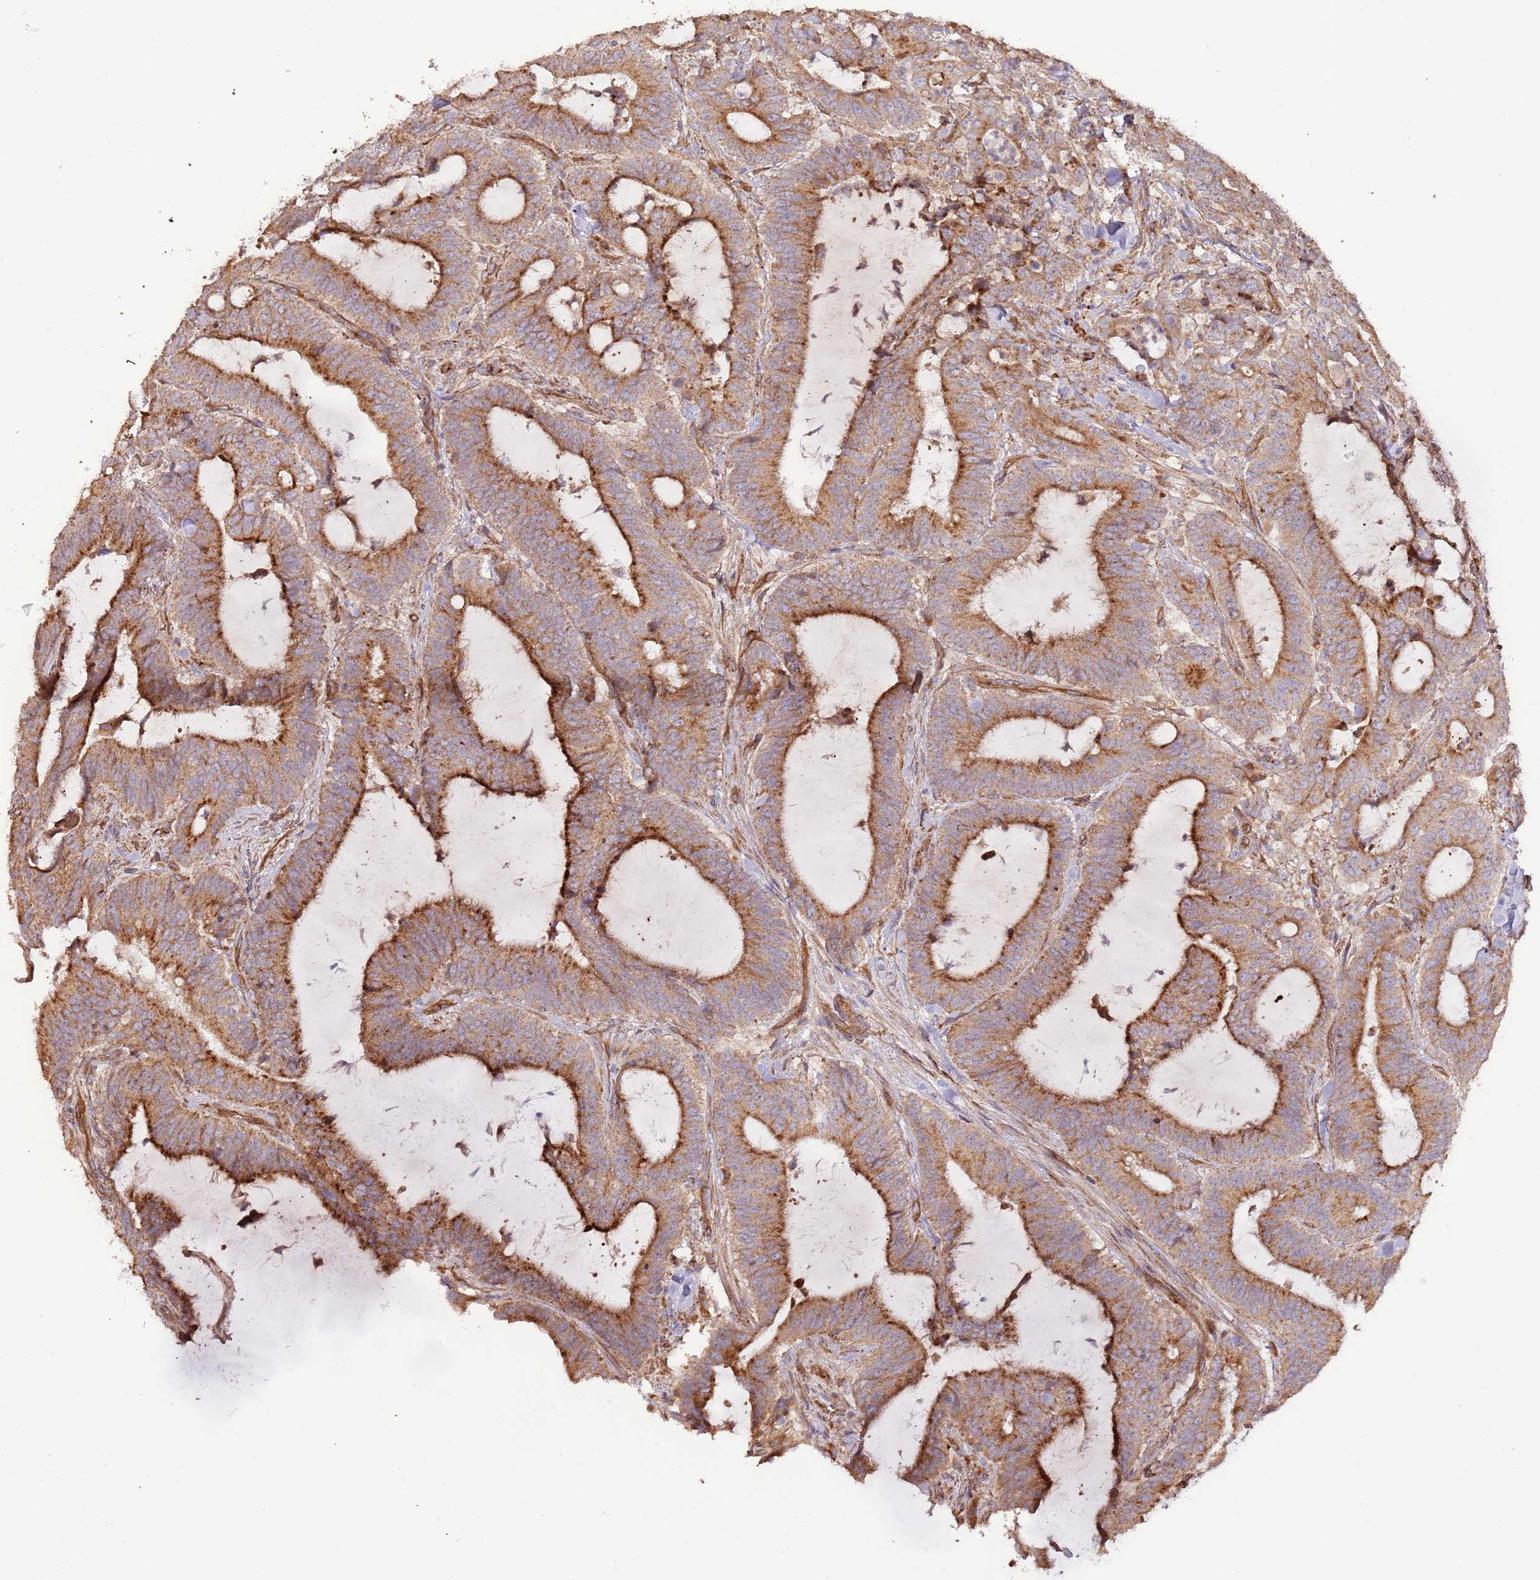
{"staining": {"intensity": "moderate", "quantity": ">75%", "location": "cytoplasmic/membranous"}, "tissue": "colorectal cancer", "cell_type": "Tumor cells", "image_type": "cancer", "snomed": [{"axis": "morphology", "description": "Adenocarcinoma, NOS"}, {"axis": "topography", "description": "Colon"}], "caption": "DAB (3,3'-diaminobenzidine) immunohistochemical staining of human colorectal cancer reveals moderate cytoplasmic/membranous protein expression in about >75% of tumor cells.", "gene": "DOCK6", "patient": {"sex": "female", "age": 43}}